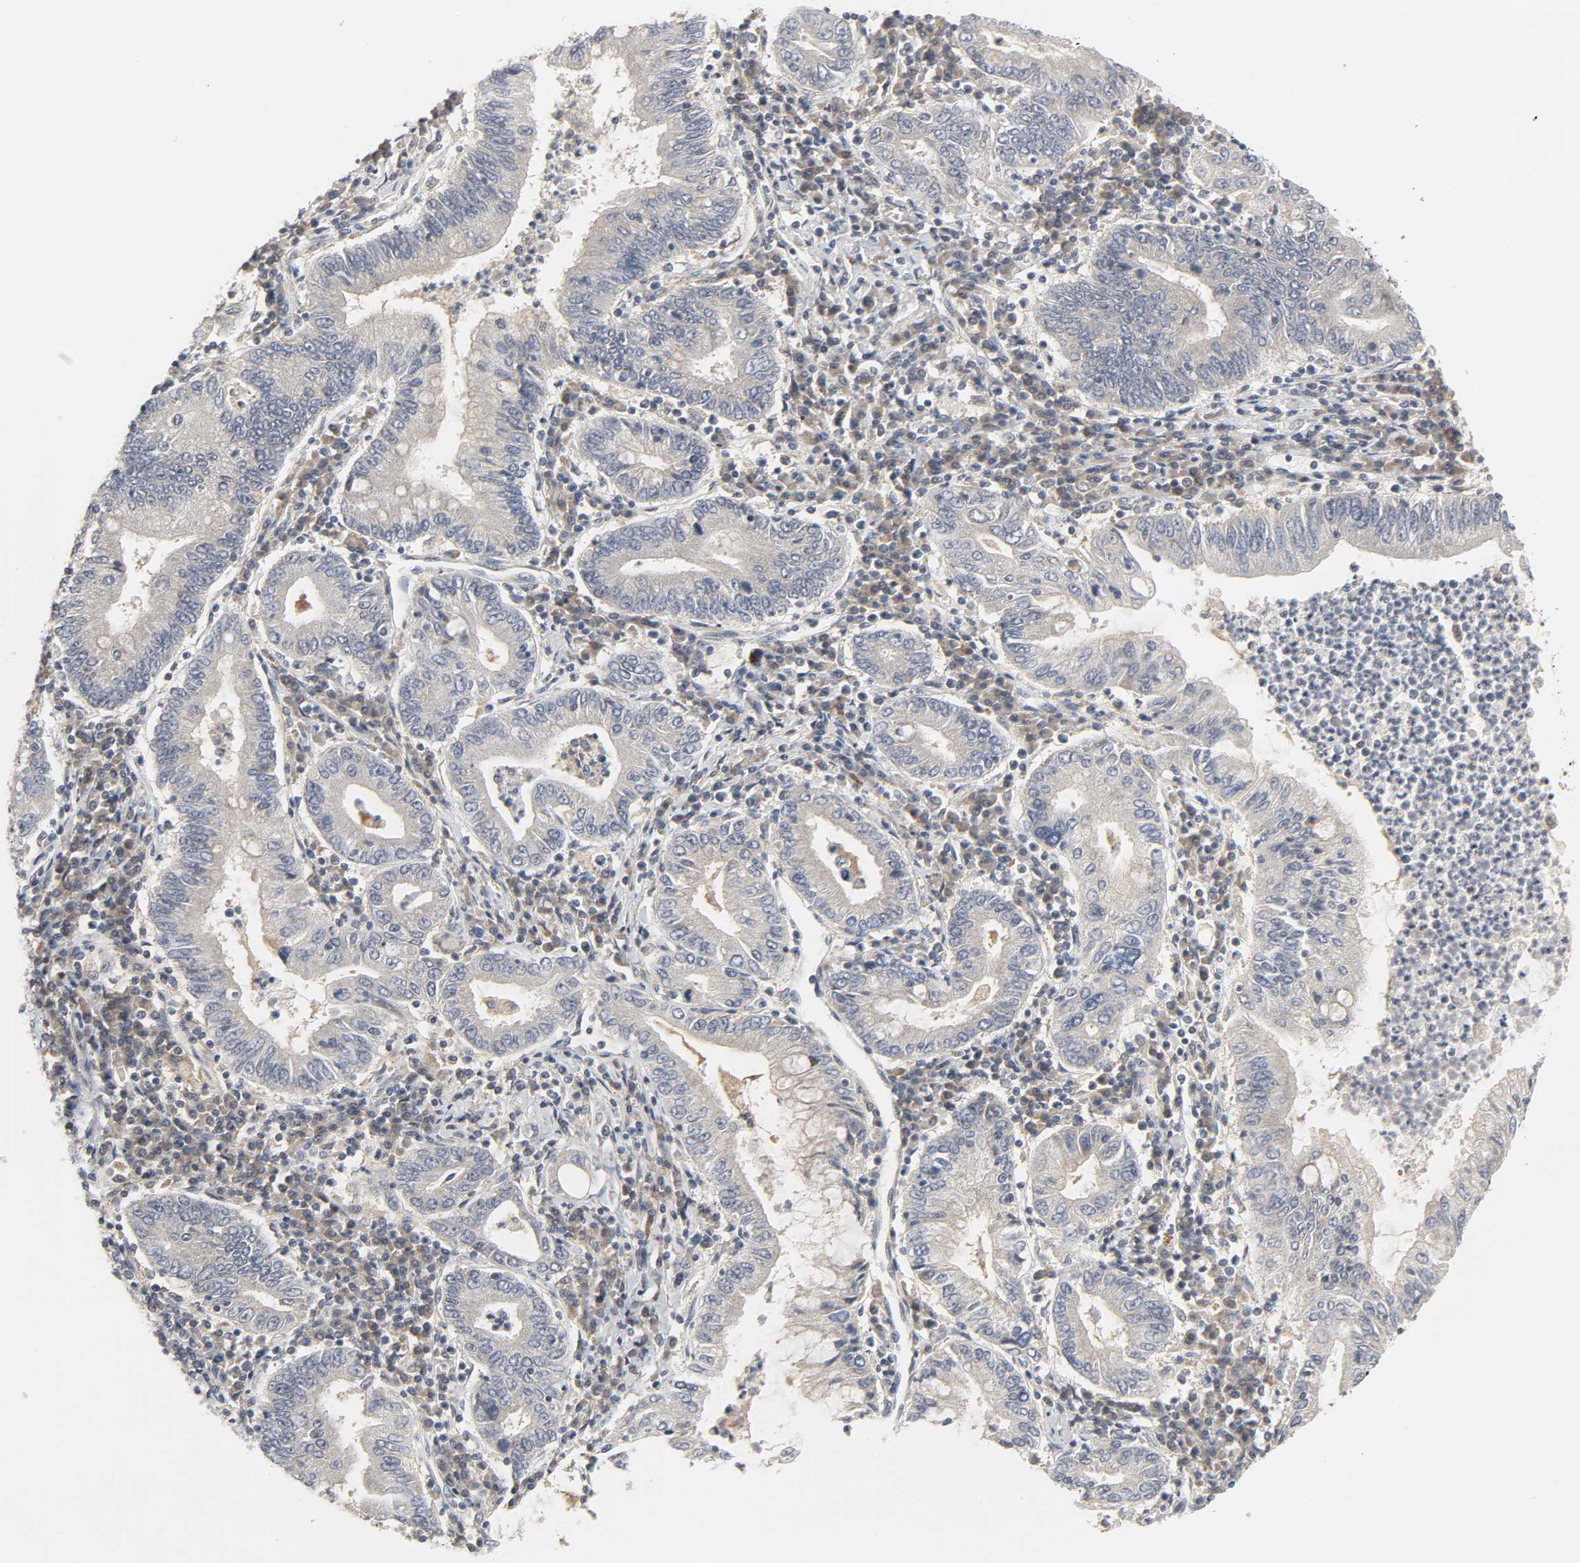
{"staining": {"intensity": "negative", "quantity": "none", "location": "none"}, "tissue": "stomach cancer", "cell_type": "Tumor cells", "image_type": "cancer", "snomed": [{"axis": "morphology", "description": "Normal tissue, NOS"}, {"axis": "morphology", "description": "Adenocarcinoma, NOS"}, {"axis": "topography", "description": "Esophagus"}, {"axis": "topography", "description": "Stomach, upper"}, {"axis": "topography", "description": "Peripheral nerve tissue"}], "caption": "This is a photomicrograph of immunohistochemistry (IHC) staining of adenocarcinoma (stomach), which shows no expression in tumor cells. Nuclei are stained in blue.", "gene": "CLIP1", "patient": {"sex": "male", "age": 62}}